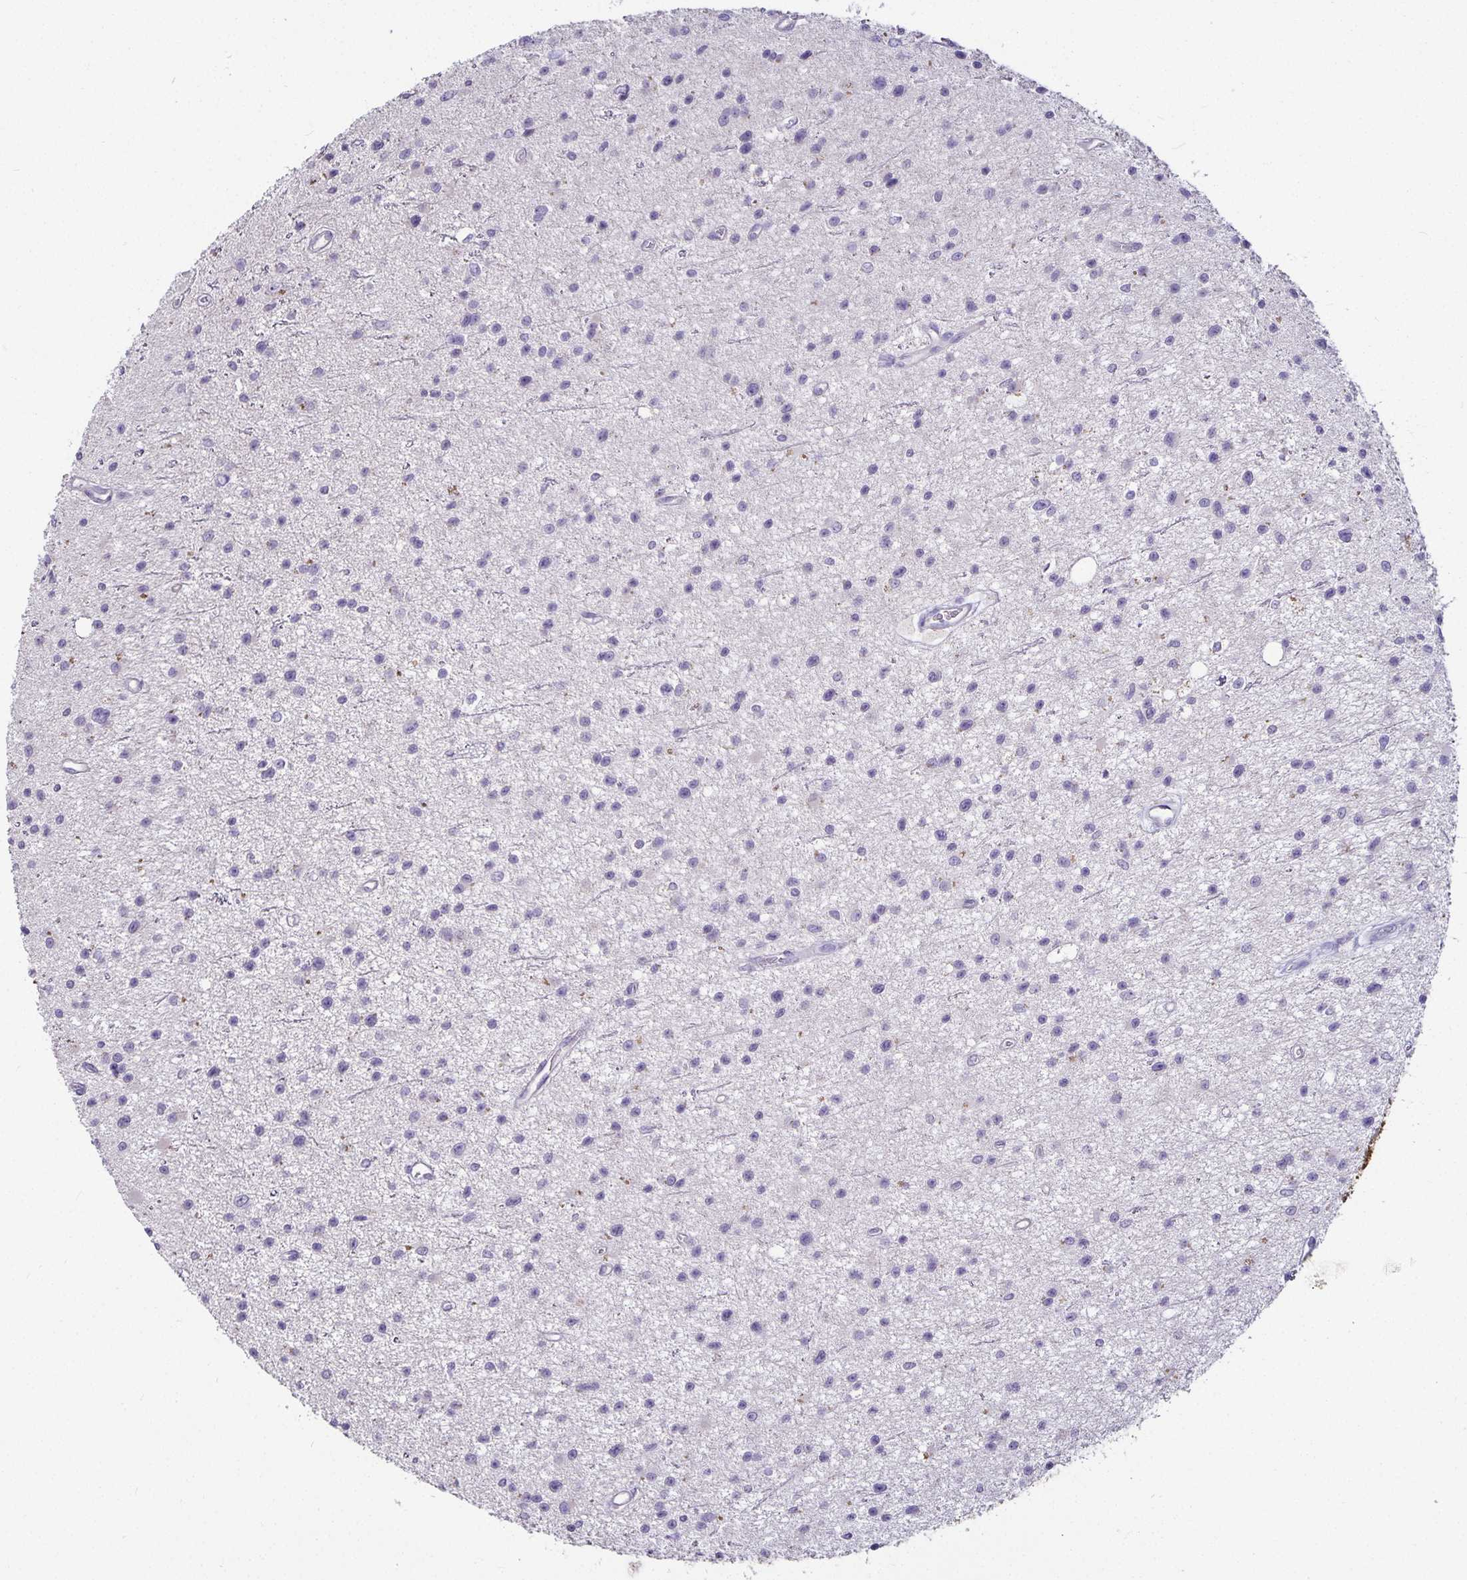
{"staining": {"intensity": "negative", "quantity": "none", "location": "none"}, "tissue": "glioma", "cell_type": "Tumor cells", "image_type": "cancer", "snomed": [{"axis": "morphology", "description": "Glioma, malignant, Low grade"}, {"axis": "topography", "description": "Brain"}], "caption": "Immunohistochemistry (IHC) of human glioma reveals no positivity in tumor cells.", "gene": "CA12", "patient": {"sex": "male", "age": 43}}